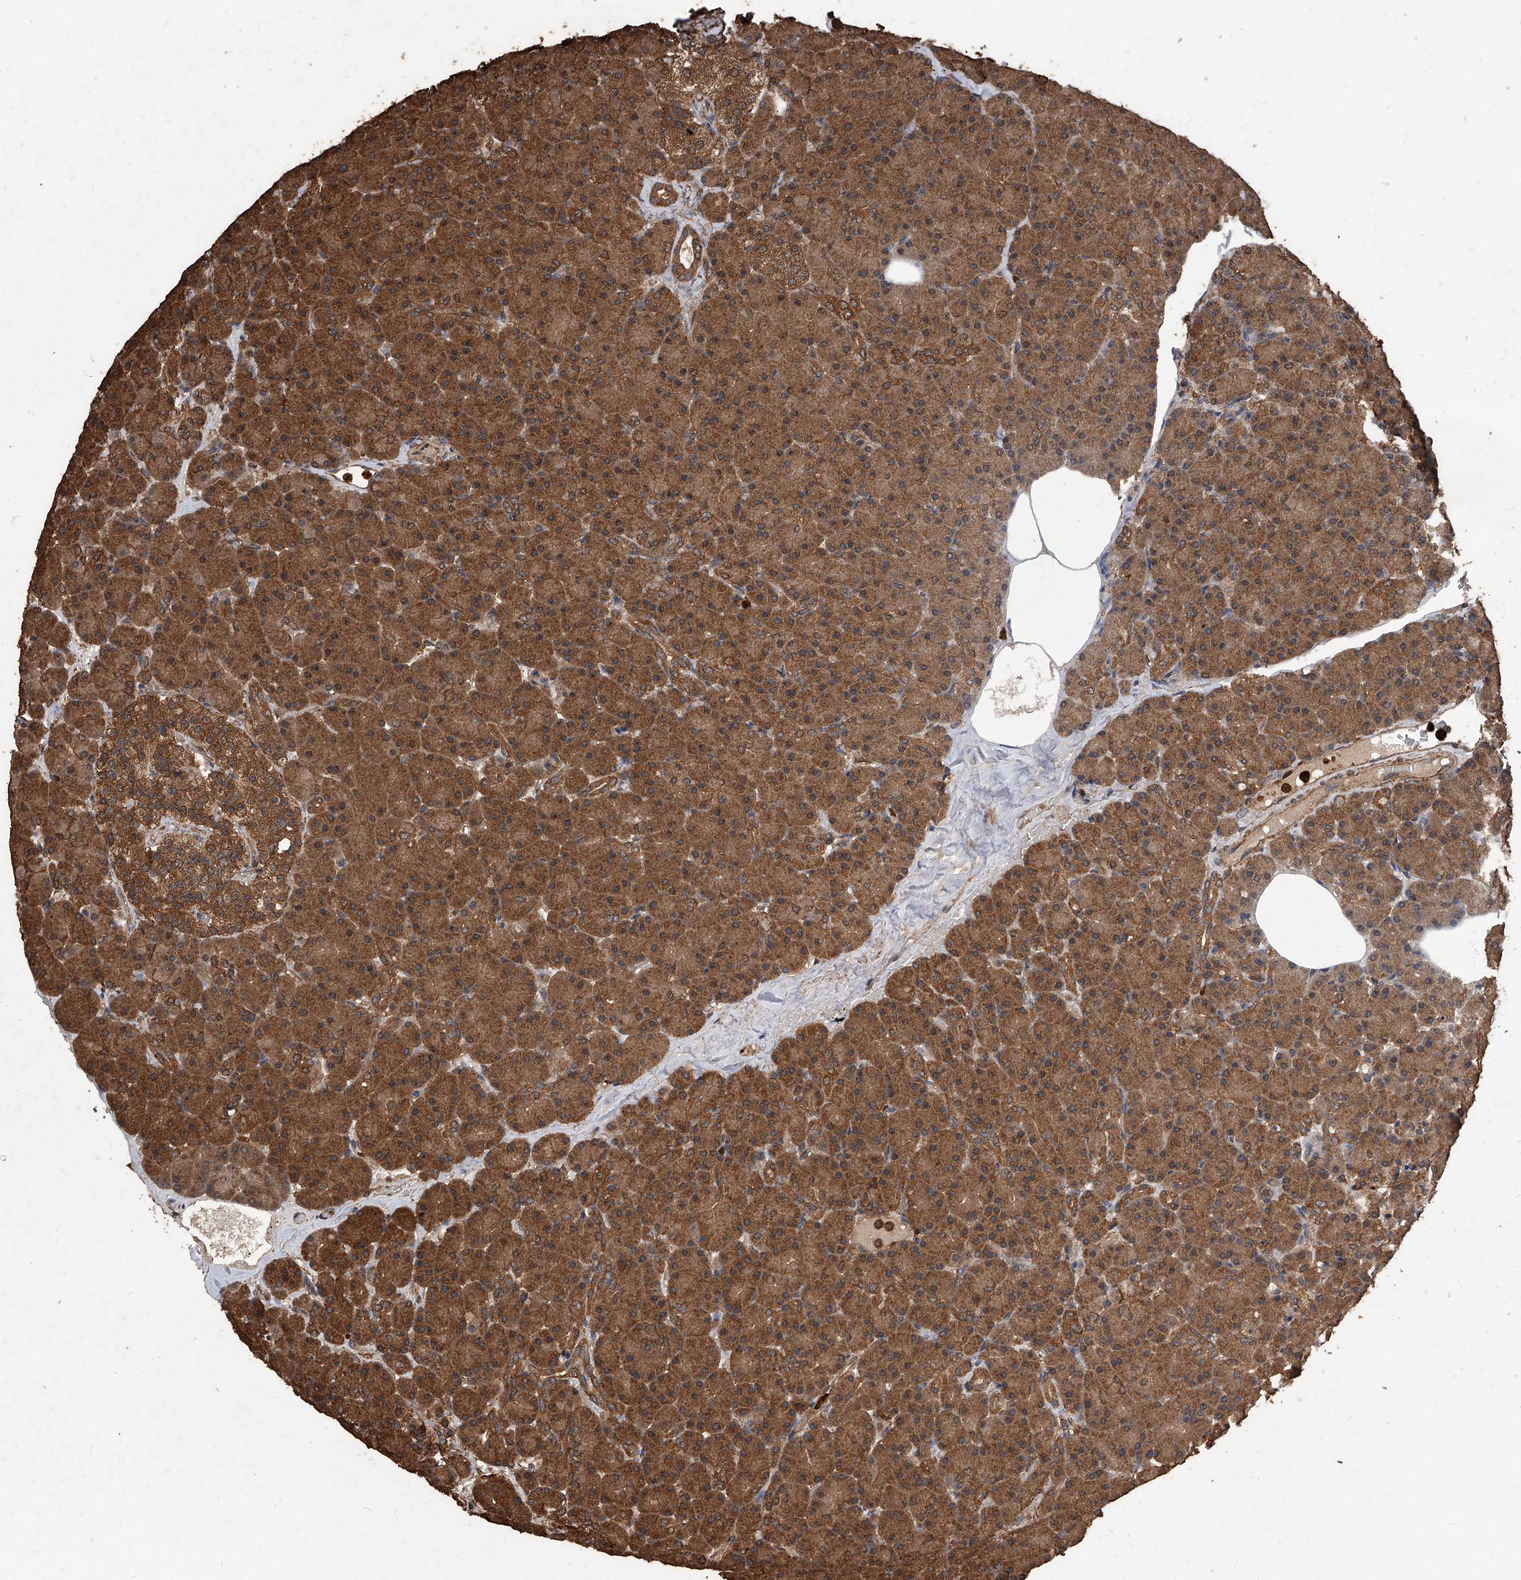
{"staining": {"intensity": "strong", "quantity": ">75%", "location": "cytoplasmic/membranous"}, "tissue": "pancreas", "cell_type": "Exocrine glandular cells", "image_type": "normal", "snomed": [{"axis": "morphology", "description": "Normal tissue, NOS"}, {"axis": "topography", "description": "Pancreas"}], "caption": "Protein analysis of unremarkable pancreas reveals strong cytoplasmic/membranous staining in approximately >75% of exocrine glandular cells. (DAB IHC, brown staining for protein, blue staining for nuclei).", "gene": "UCP2", "patient": {"sex": "female", "age": 43}}